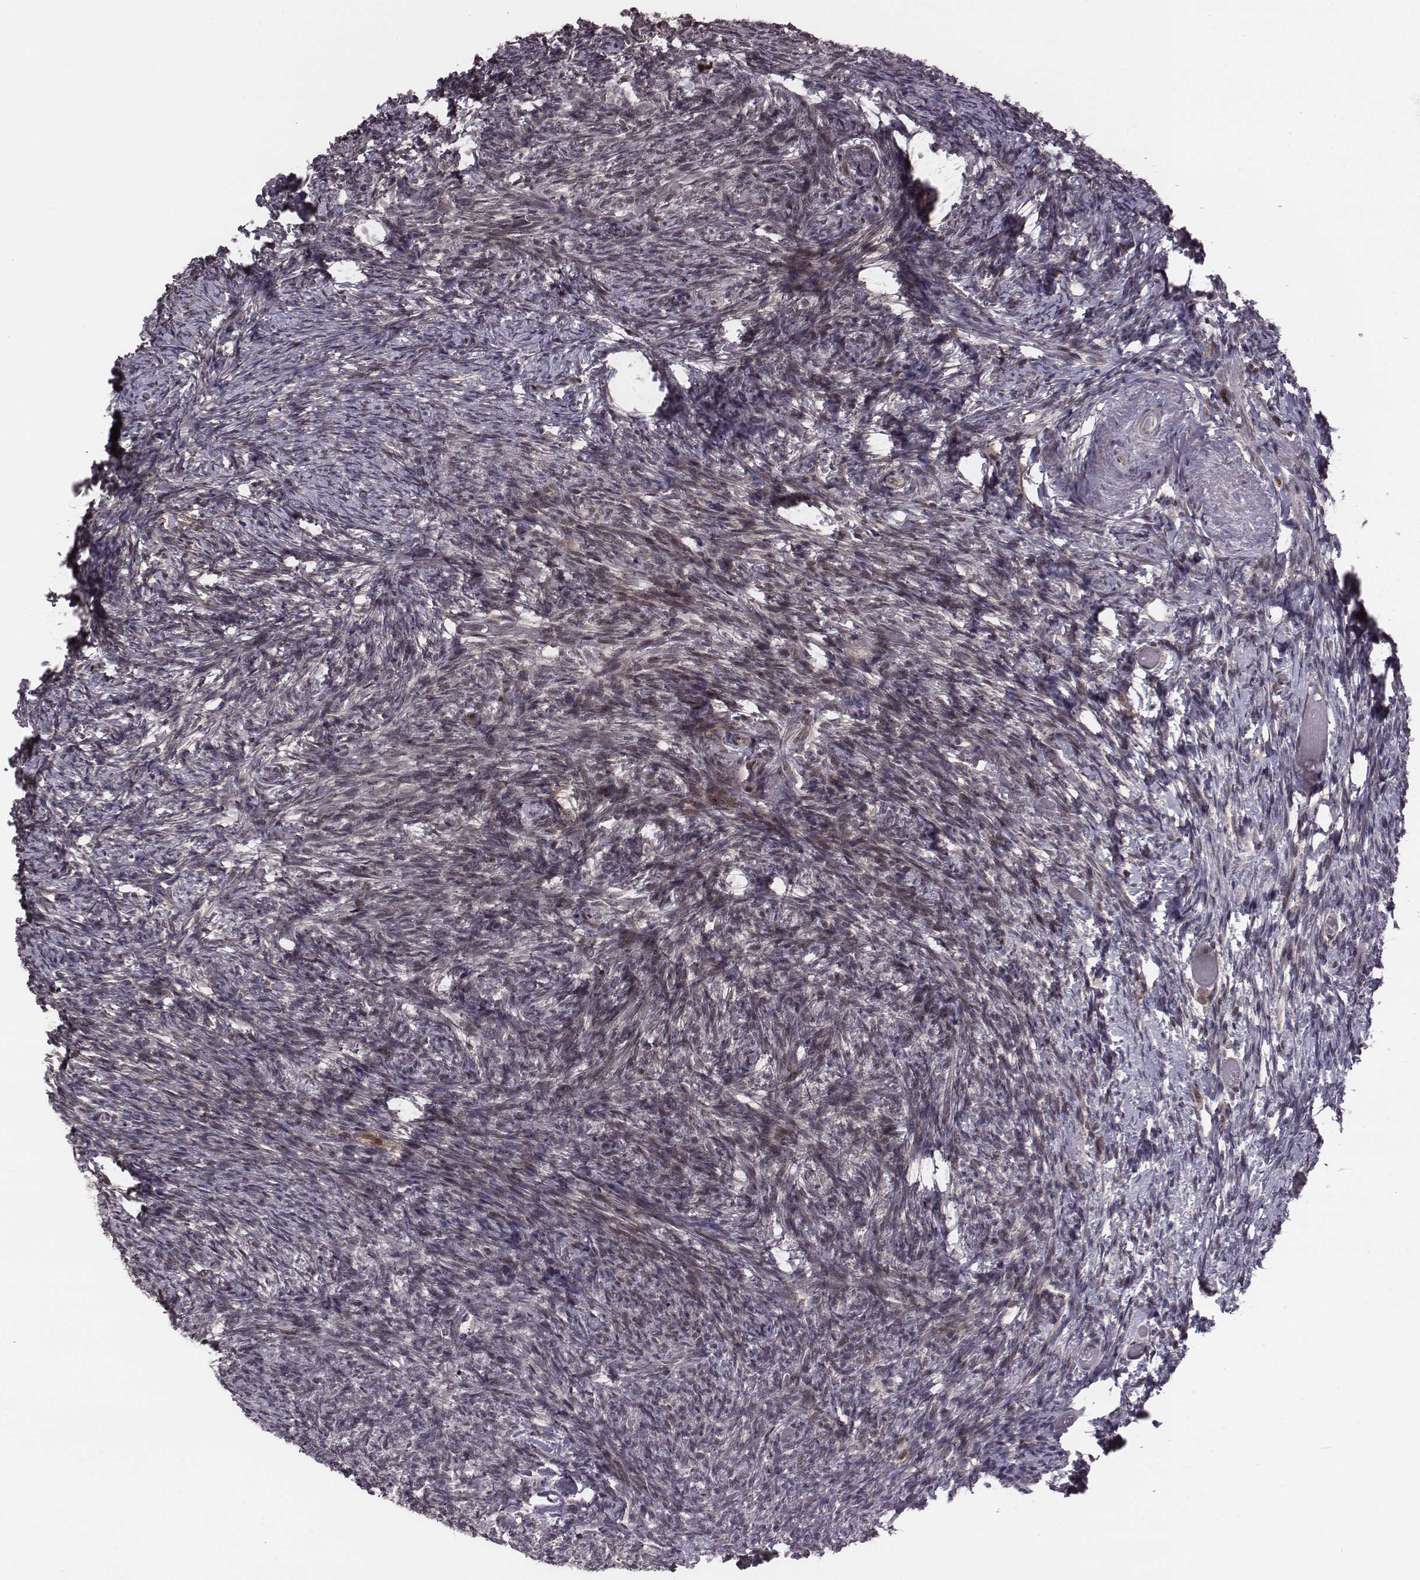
{"staining": {"intensity": "negative", "quantity": "none", "location": "none"}, "tissue": "ovary", "cell_type": "Ovarian stroma cells", "image_type": "normal", "snomed": [{"axis": "morphology", "description": "Normal tissue, NOS"}, {"axis": "topography", "description": "Ovary"}], "caption": "This histopathology image is of benign ovary stained with immunohistochemistry (IHC) to label a protein in brown with the nuclei are counter-stained blue. There is no positivity in ovarian stroma cells. (IHC, brightfield microscopy, high magnification).", "gene": "RPL3", "patient": {"sex": "female", "age": 72}}